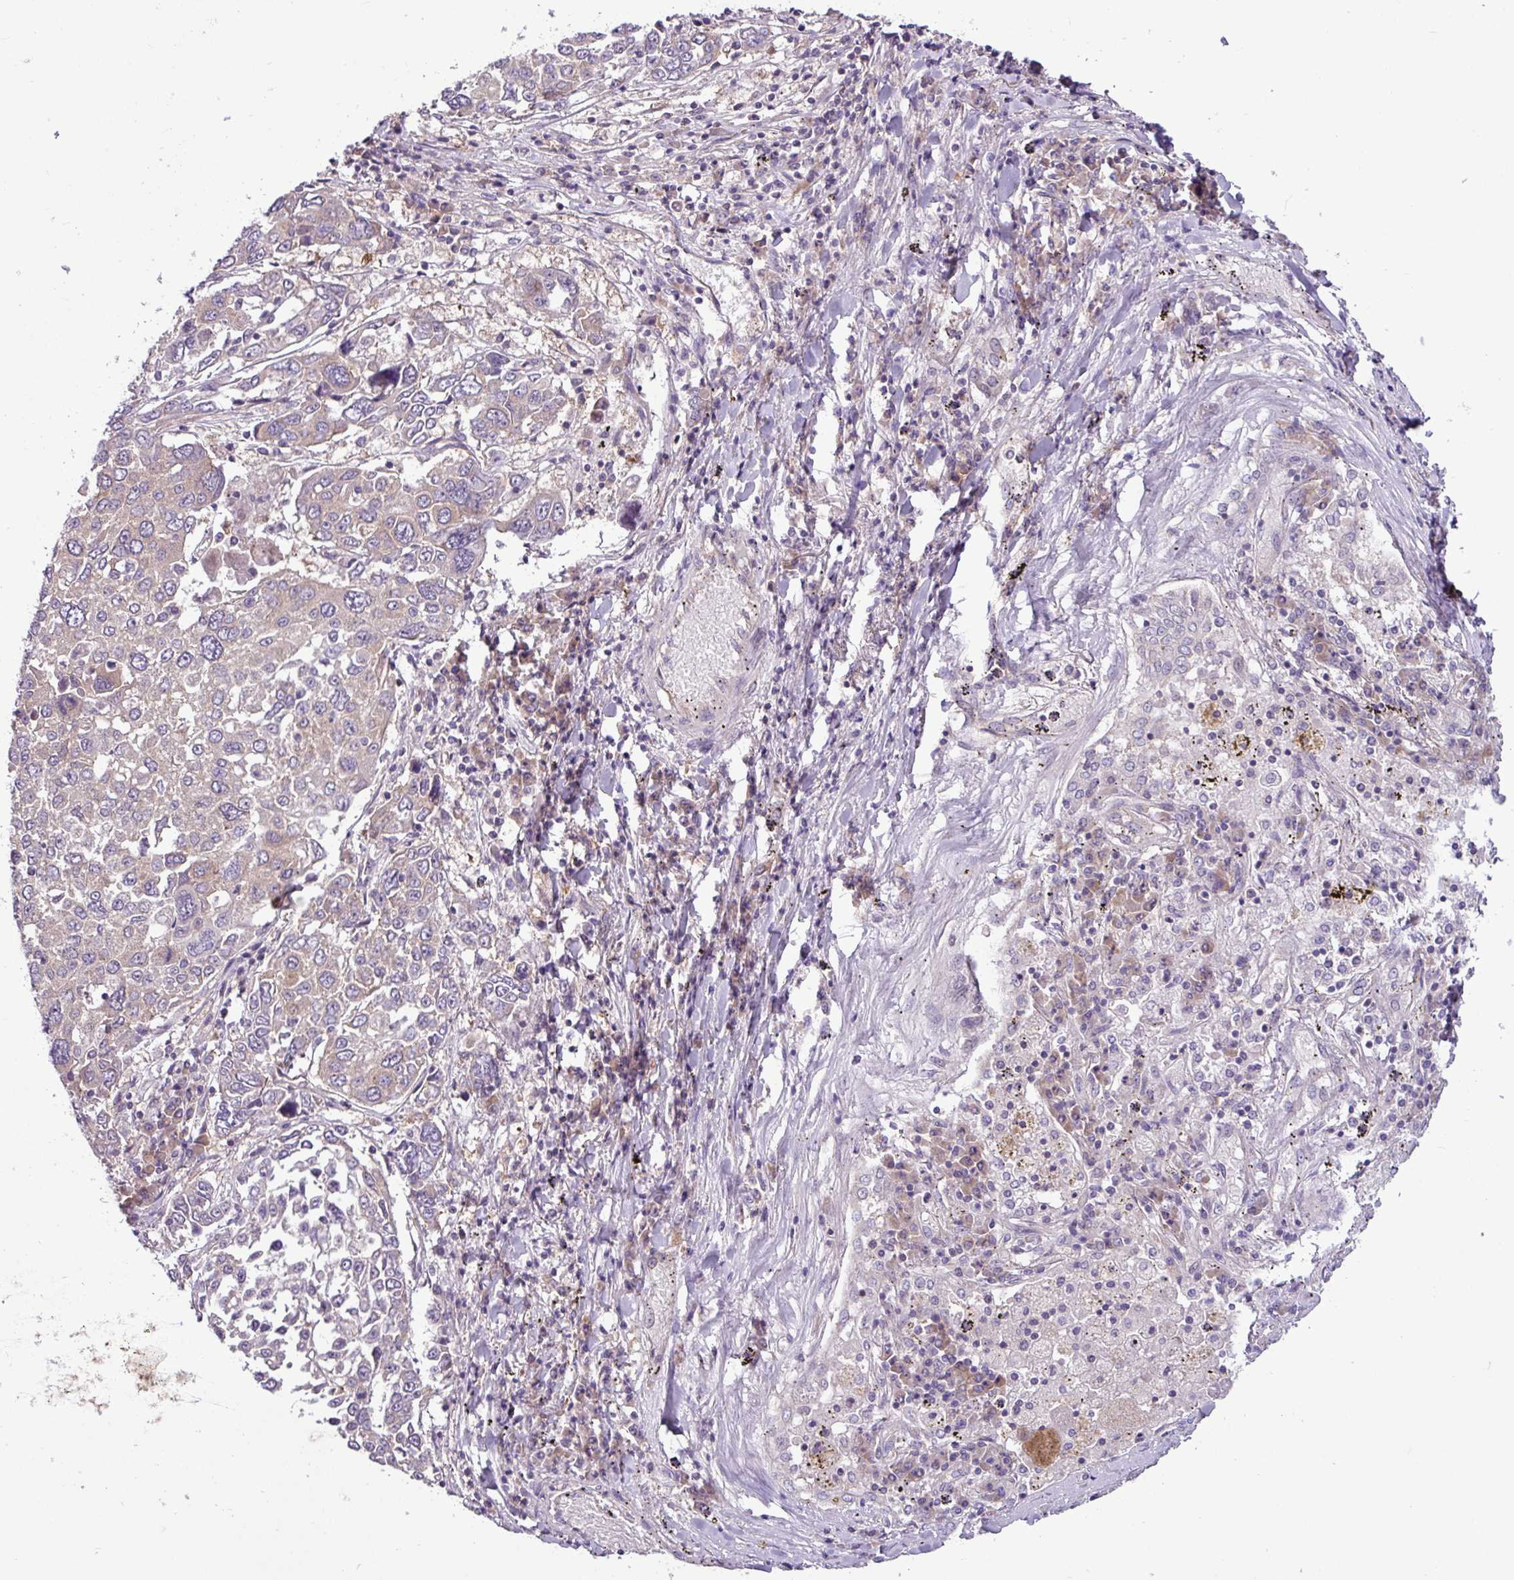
{"staining": {"intensity": "negative", "quantity": "none", "location": "none"}, "tissue": "lung cancer", "cell_type": "Tumor cells", "image_type": "cancer", "snomed": [{"axis": "morphology", "description": "Squamous cell carcinoma, NOS"}, {"axis": "topography", "description": "Lung"}], "caption": "Immunohistochemical staining of lung cancer exhibits no significant staining in tumor cells.", "gene": "MROH2A", "patient": {"sex": "male", "age": 65}}